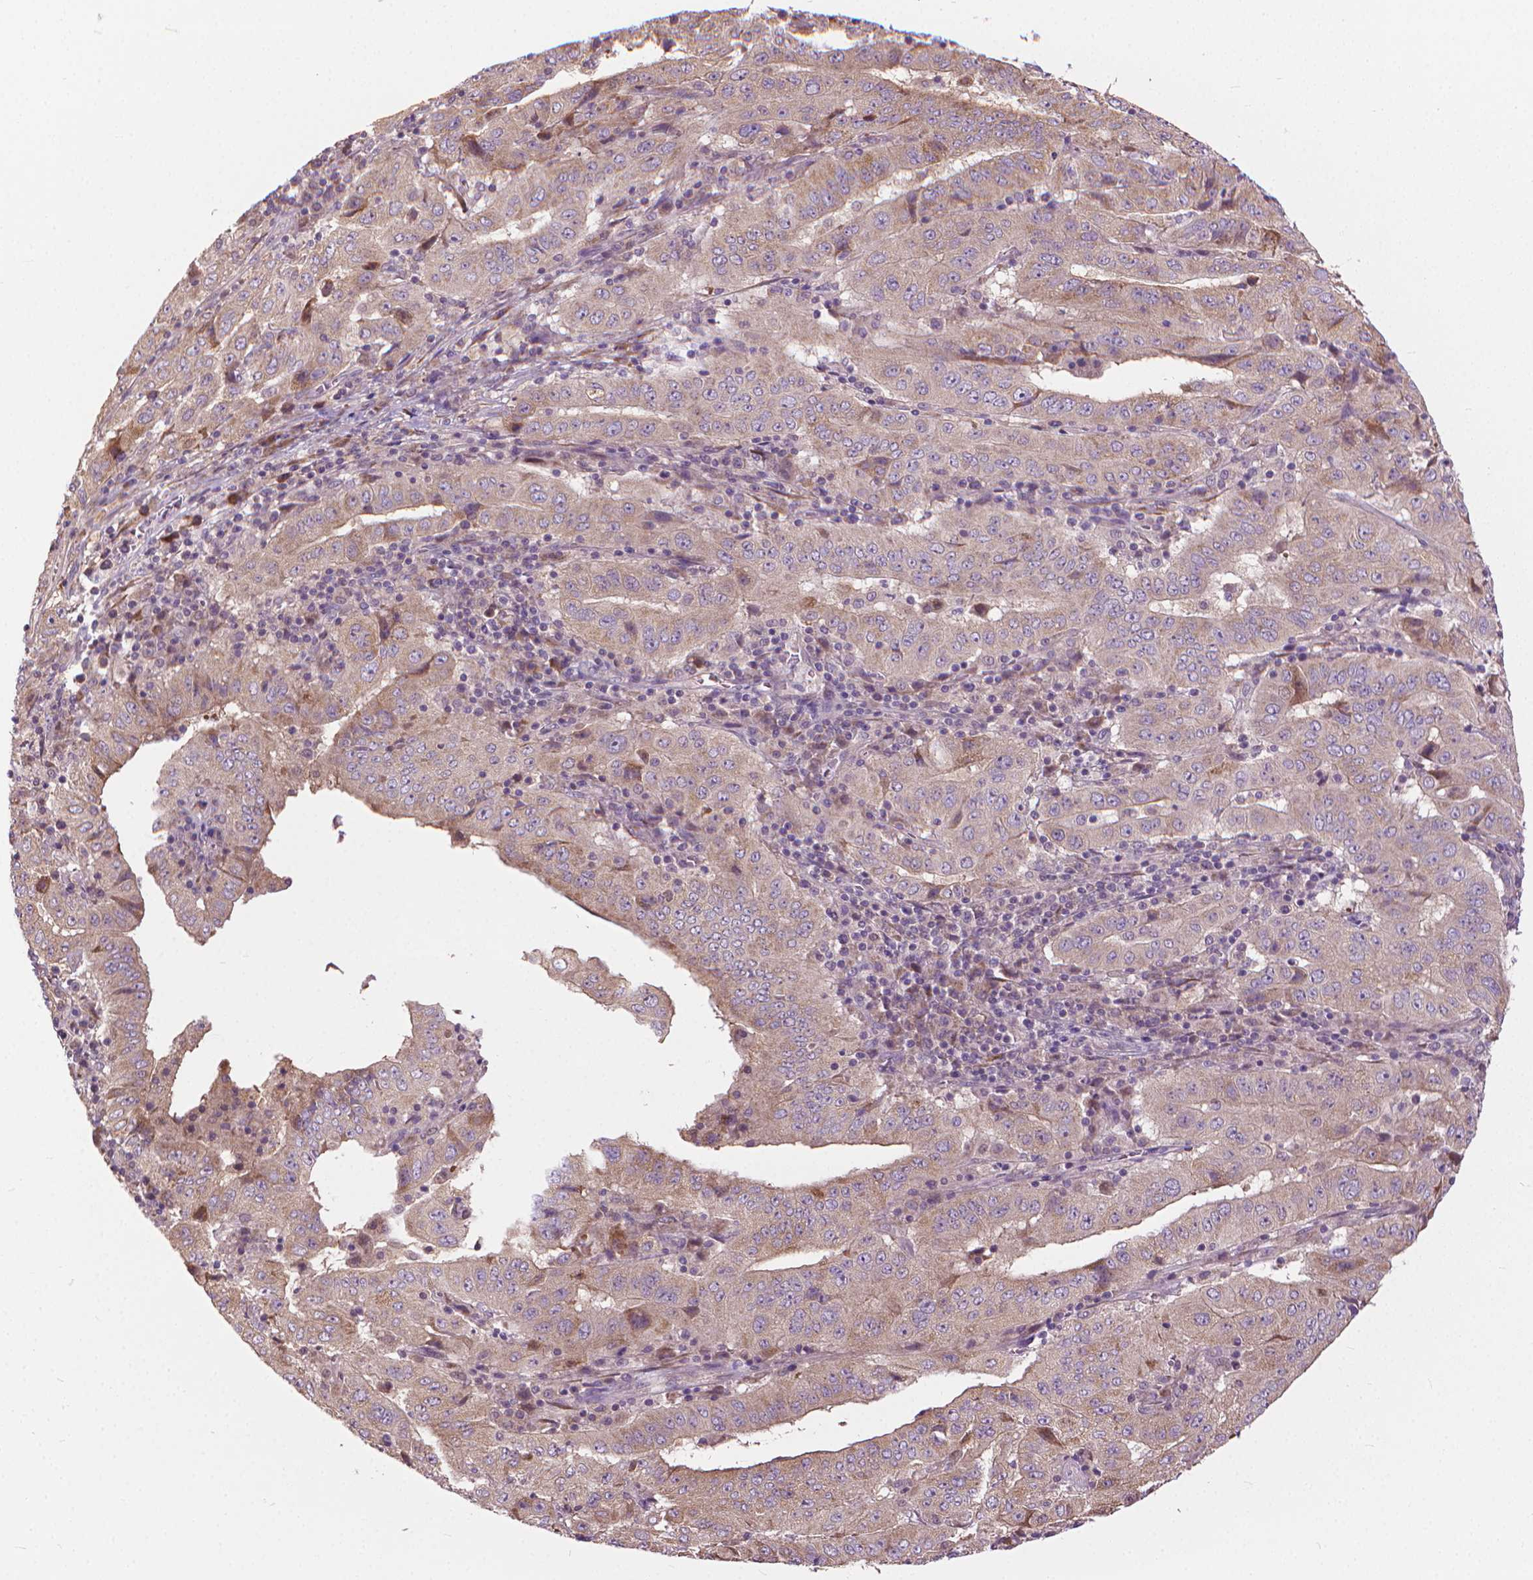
{"staining": {"intensity": "weak", "quantity": "<25%", "location": "cytoplasmic/membranous"}, "tissue": "pancreatic cancer", "cell_type": "Tumor cells", "image_type": "cancer", "snomed": [{"axis": "morphology", "description": "Adenocarcinoma, NOS"}, {"axis": "topography", "description": "Pancreas"}], "caption": "This is an immunohistochemistry histopathology image of human pancreatic cancer (adenocarcinoma). There is no staining in tumor cells.", "gene": "NUDT1", "patient": {"sex": "male", "age": 63}}